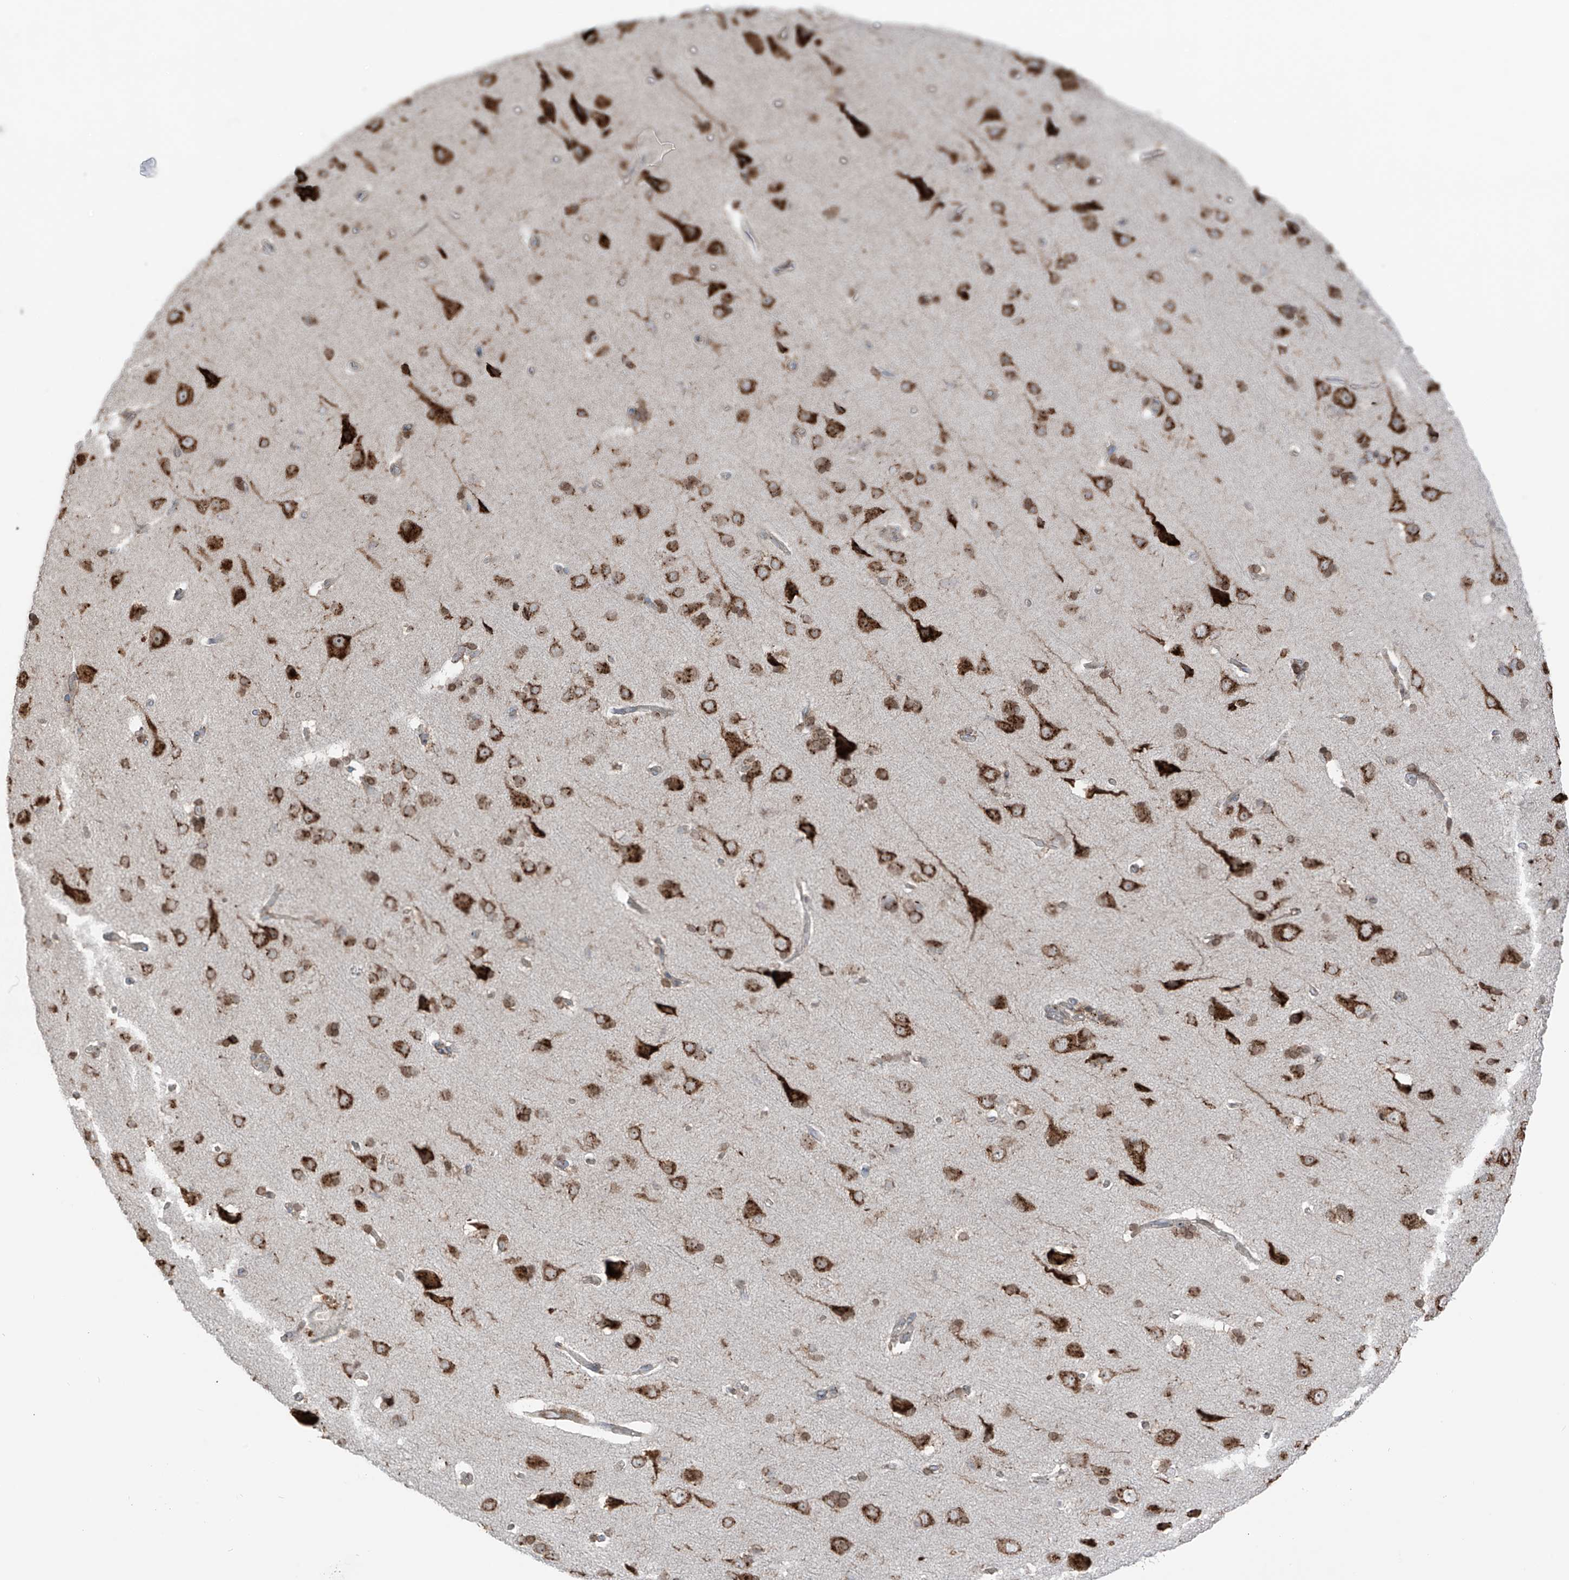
{"staining": {"intensity": "negative", "quantity": "none", "location": "none"}, "tissue": "cerebral cortex", "cell_type": "Endothelial cells", "image_type": "normal", "snomed": [{"axis": "morphology", "description": "Normal tissue, NOS"}, {"axis": "topography", "description": "Cerebral cortex"}], "caption": "There is no significant staining in endothelial cells of cerebral cortex. (DAB (3,3'-diaminobenzidine) immunohistochemistry with hematoxylin counter stain).", "gene": "ERLEC1", "patient": {"sex": "male", "age": 62}}